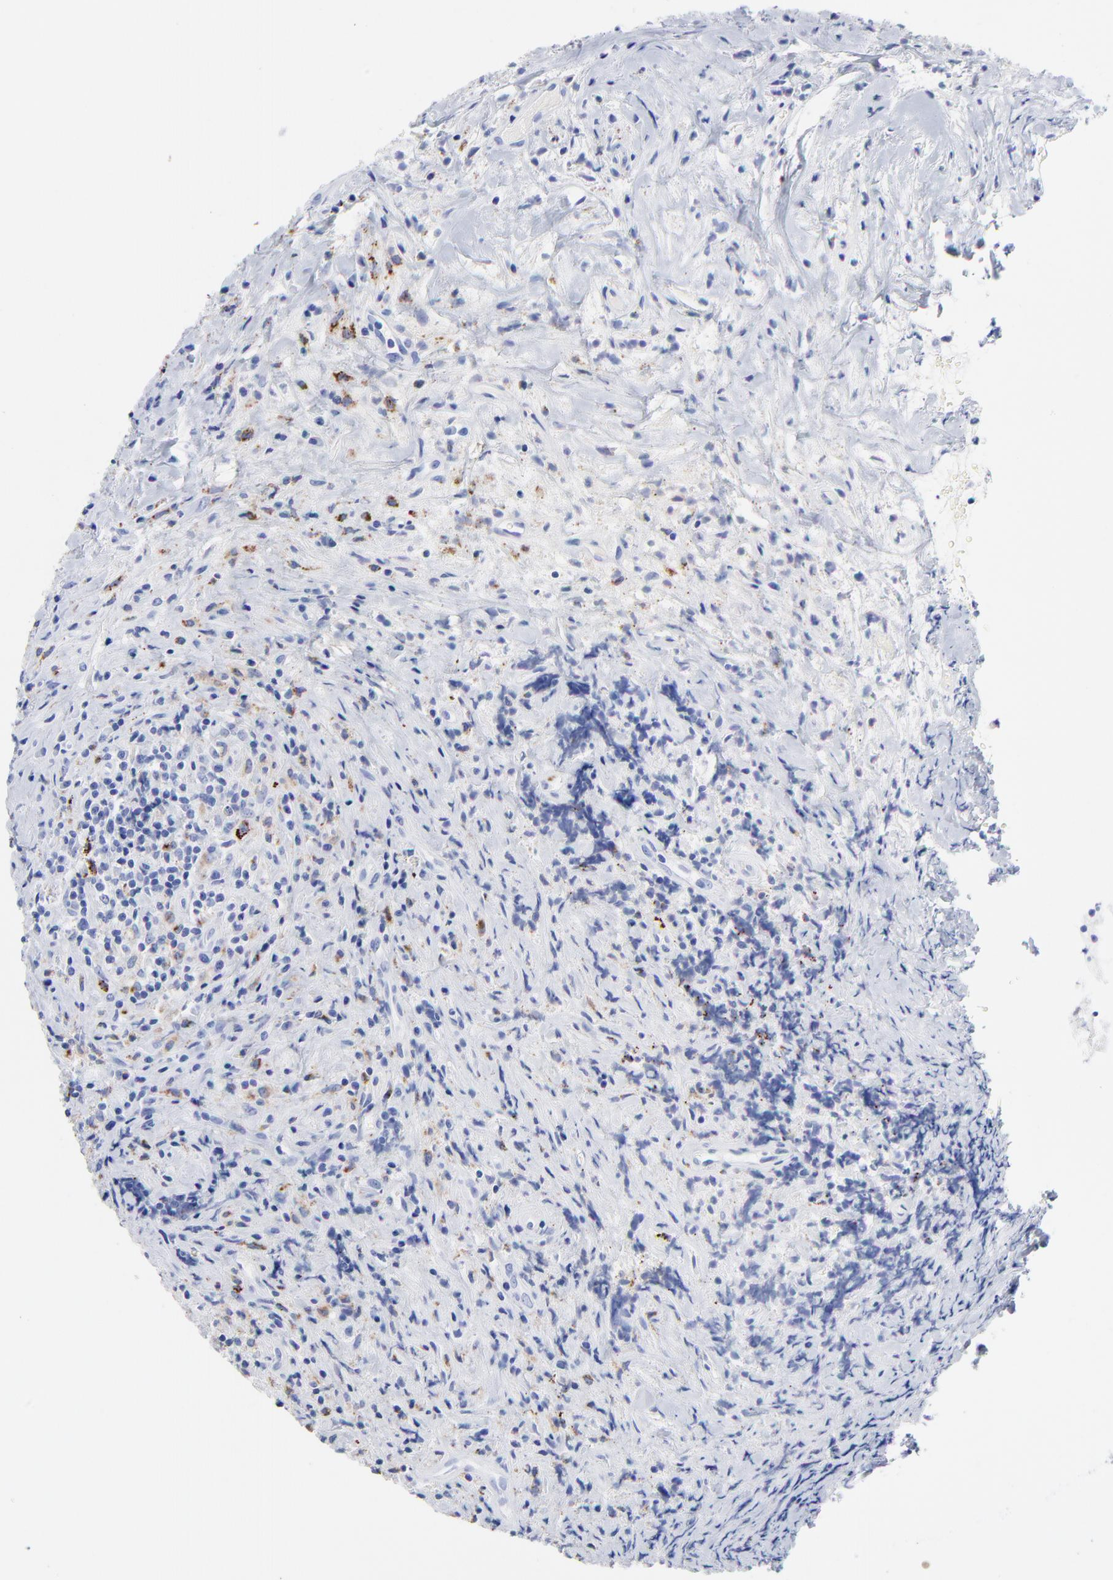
{"staining": {"intensity": "strong", "quantity": "<25%", "location": "cytoplasmic/membranous"}, "tissue": "lymphoma", "cell_type": "Tumor cells", "image_type": "cancer", "snomed": [{"axis": "morphology", "description": "Hodgkin's disease, NOS"}, {"axis": "topography", "description": "Lymph node"}], "caption": "Approximately <25% of tumor cells in Hodgkin's disease demonstrate strong cytoplasmic/membranous protein expression as visualized by brown immunohistochemical staining.", "gene": "CPVL", "patient": {"sex": "female", "age": 25}}